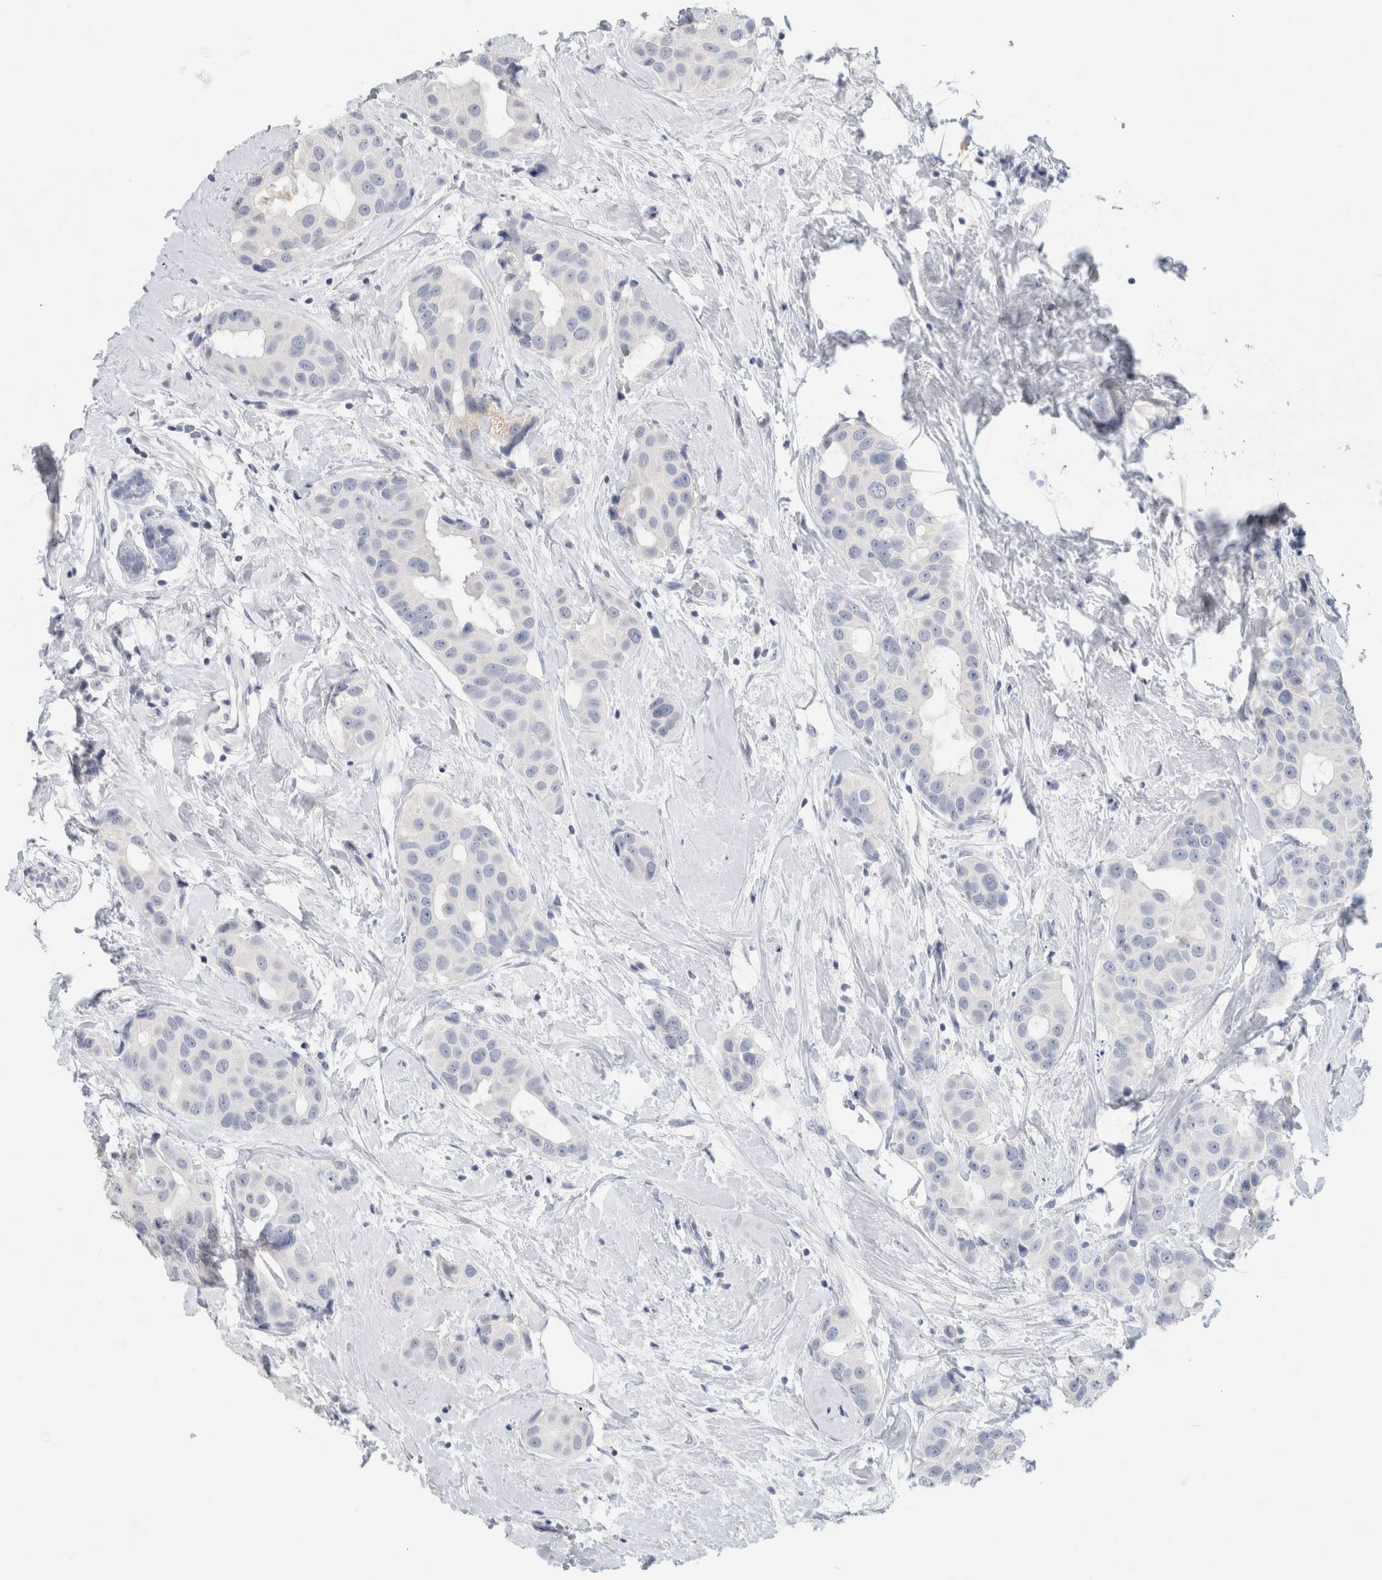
{"staining": {"intensity": "negative", "quantity": "none", "location": "none"}, "tissue": "breast cancer", "cell_type": "Tumor cells", "image_type": "cancer", "snomed": [{"axis": "morphology", "description": "Normal tissue, NOS"}, {"axis": "morphology", "description": "Duct carcinoma"}, {"axis": "topography", "description": "Breast"}], "caption": "A high-resolution image shows immunohistochemistry staining of infiltrating ductal carcinoma (breast), which exhibits no significant positivity in tumor cells. The staining is performed using DAB (3,3'-diaminobenzidine) brown chromogen with nuclei counter-stained in using hematoxylin.", "gene": "BCAN", "patient": {"sex": "female", "age": 39}}